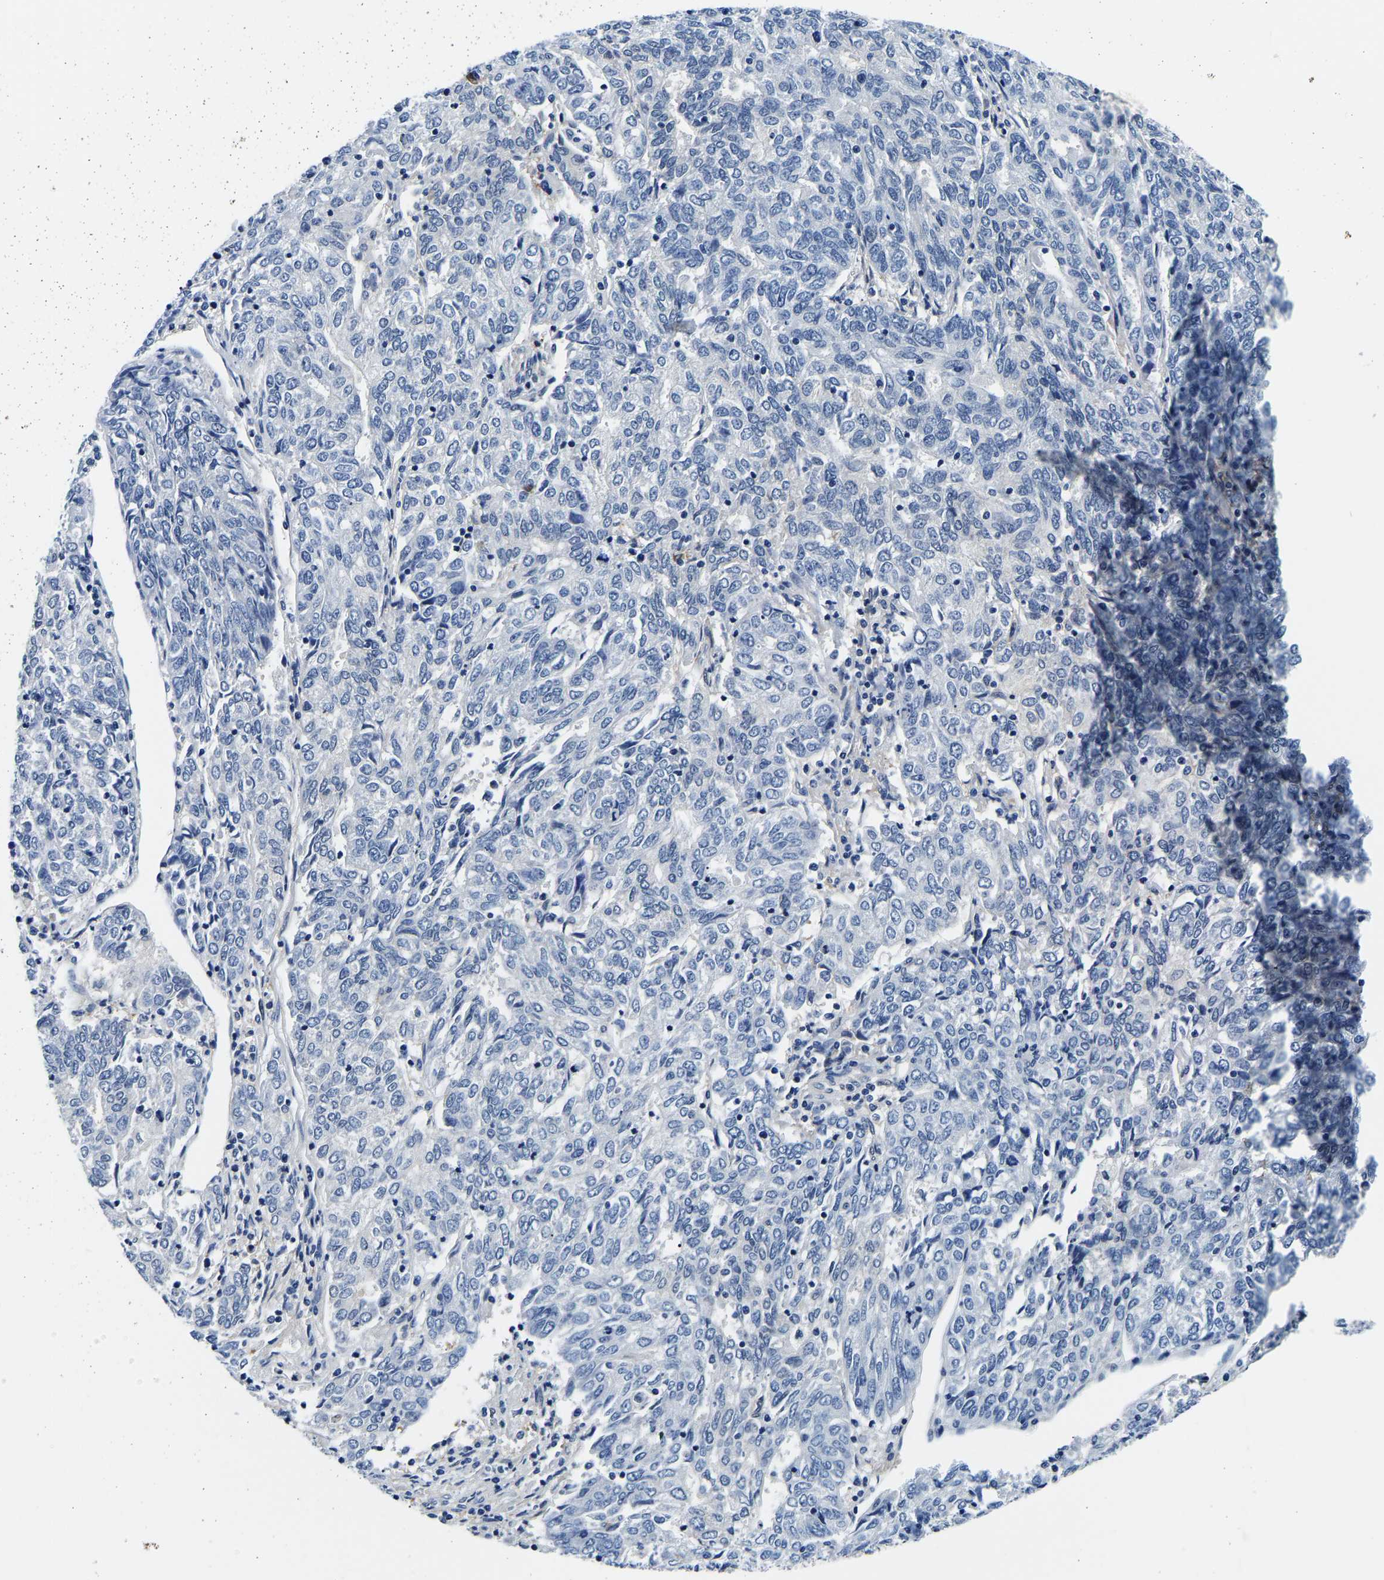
{"staining": {"intensity": "negative", "quantity": "none", "location": "none"}, "tissue": "endometrial cancer", "cell_type": "Tumor cells", "image_type": "cancer", "snomed": [{"axis": "morphology", "description": "Adenocarcinoma, NOS"}, {"axis": "topography", "description": "Endometrium"}], "caption": "Immunohistochemical staining of endometrial cancer shows no significant positivity in tumor cells.", "gene": "ACO1", "patient": {"sex": "female", "age": 80}}